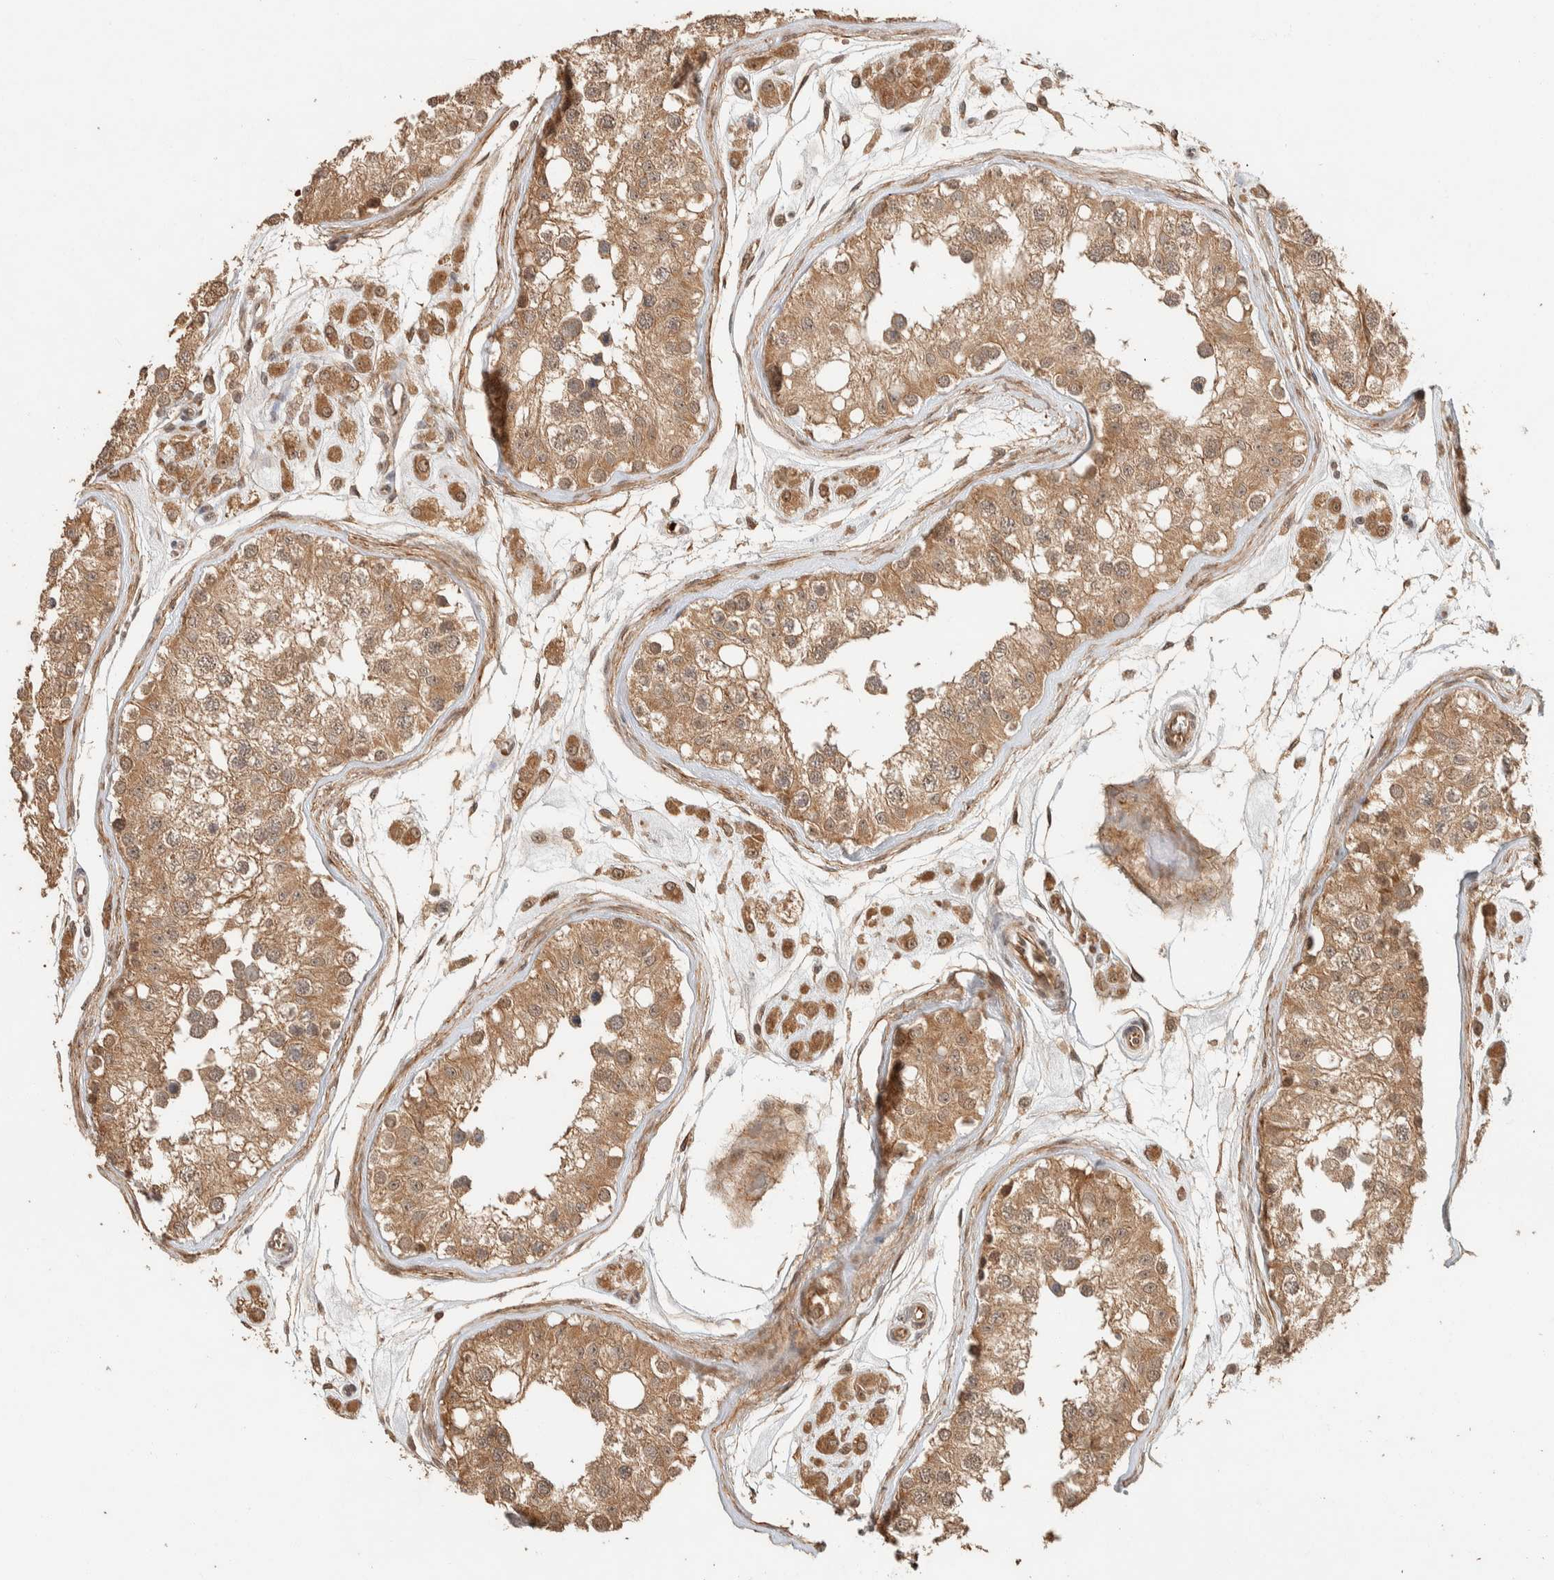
{"staining": {"intensity": "moderate", "quantity": ">75%", "location": "cytoplasmic/membranous,nuclear"}, "tissue": "testis", "cell_type": "Cells in seminiferous ducts", "image_type": "normal", "snomed": [{"axis": "morphology", "description": "Normal tissue, NOS"}, {"axis": "morphology", "description": "Adenocarcinoma, metastatic, NOS"}, {"axis": "topography", "description": "Testis"}], "caption": "Immunohistochemical staining of benign human testis demonstrates moderate cytoplasmic/membranous,nuclear protein positivity in approximately >75% of cells in seminiferous ducts. (Brightfield microscopy of DAB IHC at high magnification).", "gene": "ZBTB2", "patient": {"sex": "male", "age": 26}}